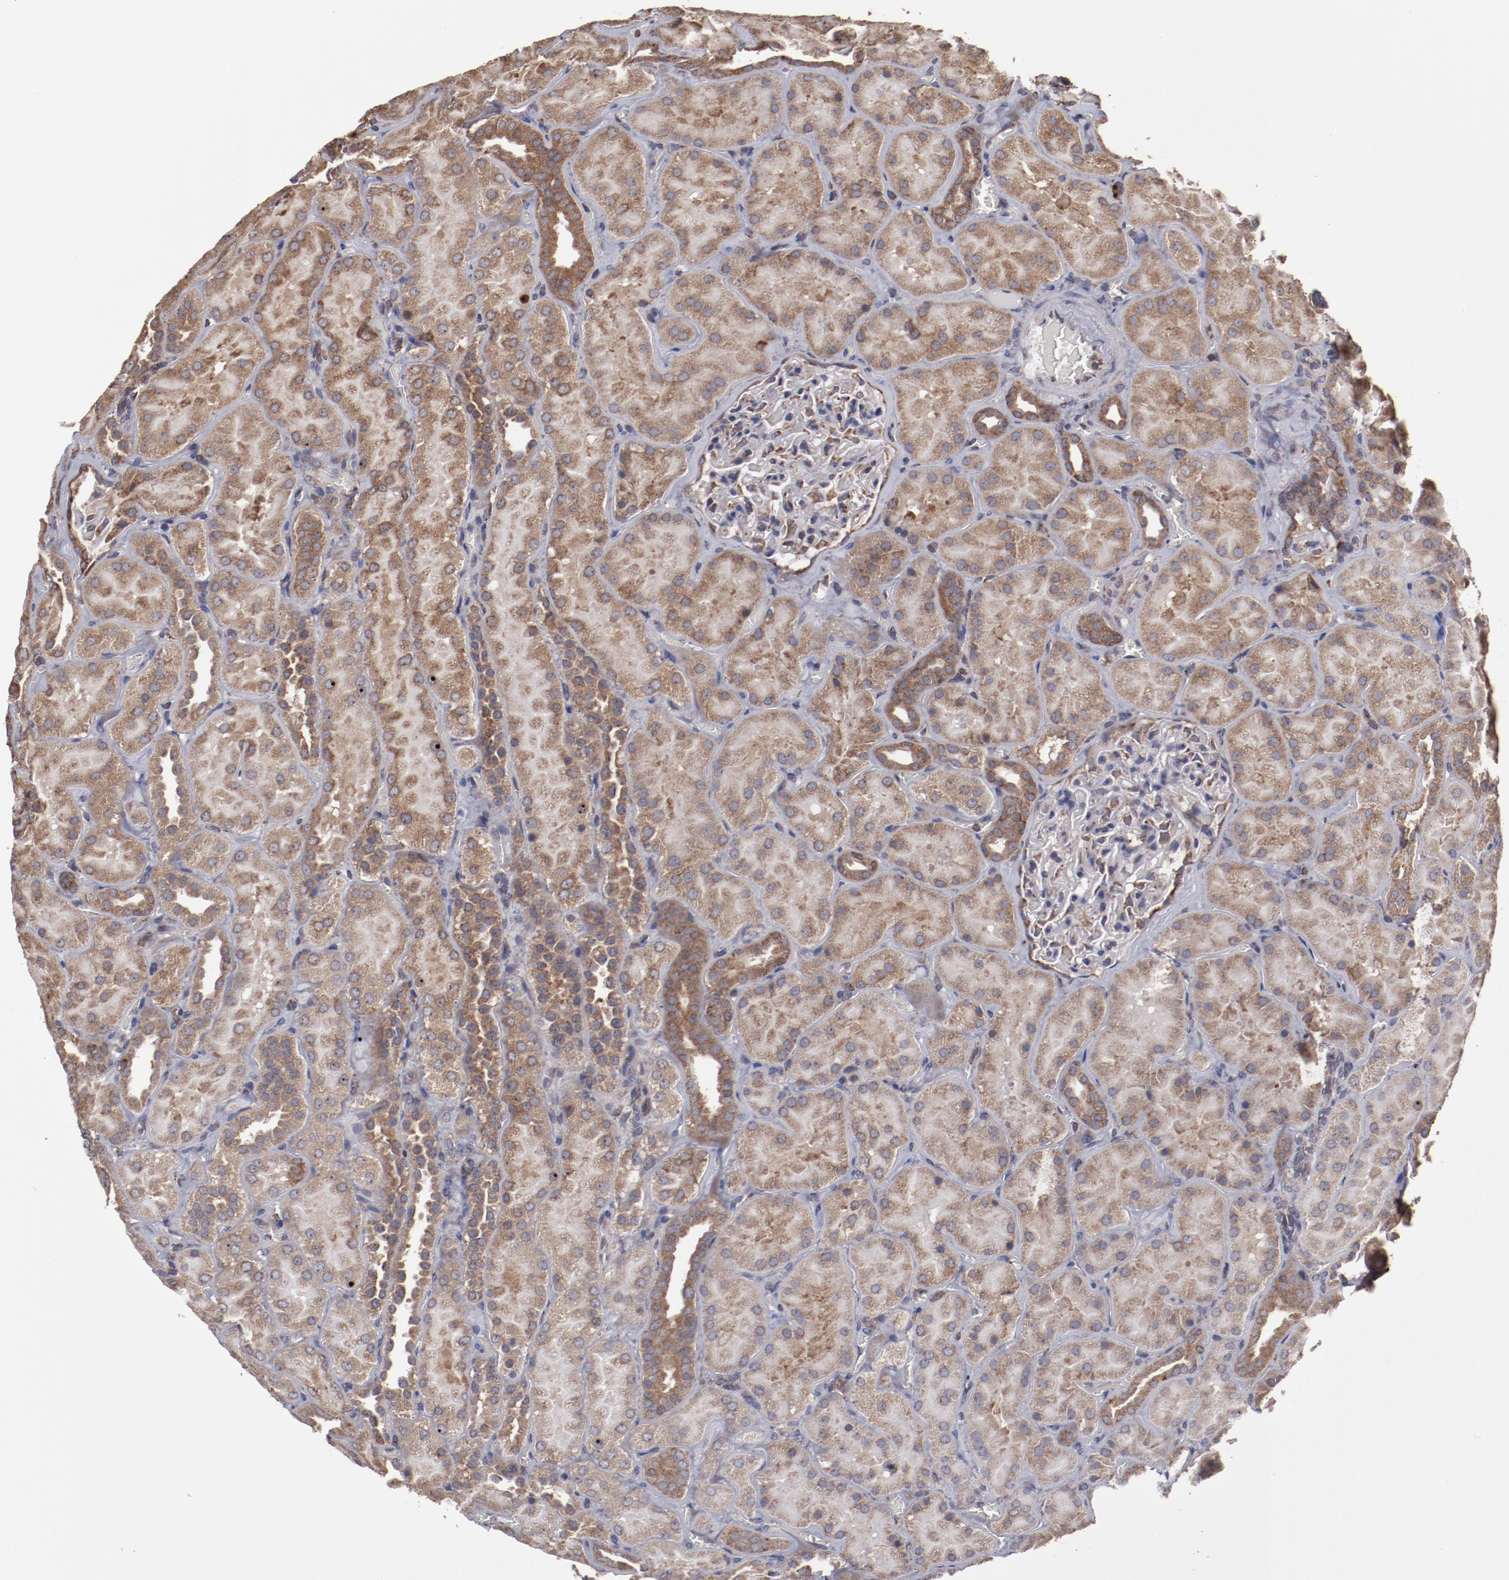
{"staining": {"intensity": "weak", "quantity": "25%-75%", "location": "cytoplasmic/membranous"}, "tissue": "kidney", "cell_type": "Cells in glomeruli", "image_type": "normal", "snomed": [{"axis": "morphology", "description": "Normal tissue, NOS"}, {"axis": "topography", "description": "Kidney"}], "caption": "The micrograph displays staining of normal kidney, revealing weak cytoplasmic/membranous protein expression (brown color) within cells in glomeruli.", "gene": "RPS4X", "patient": {"sex": "male", "age": 28}}